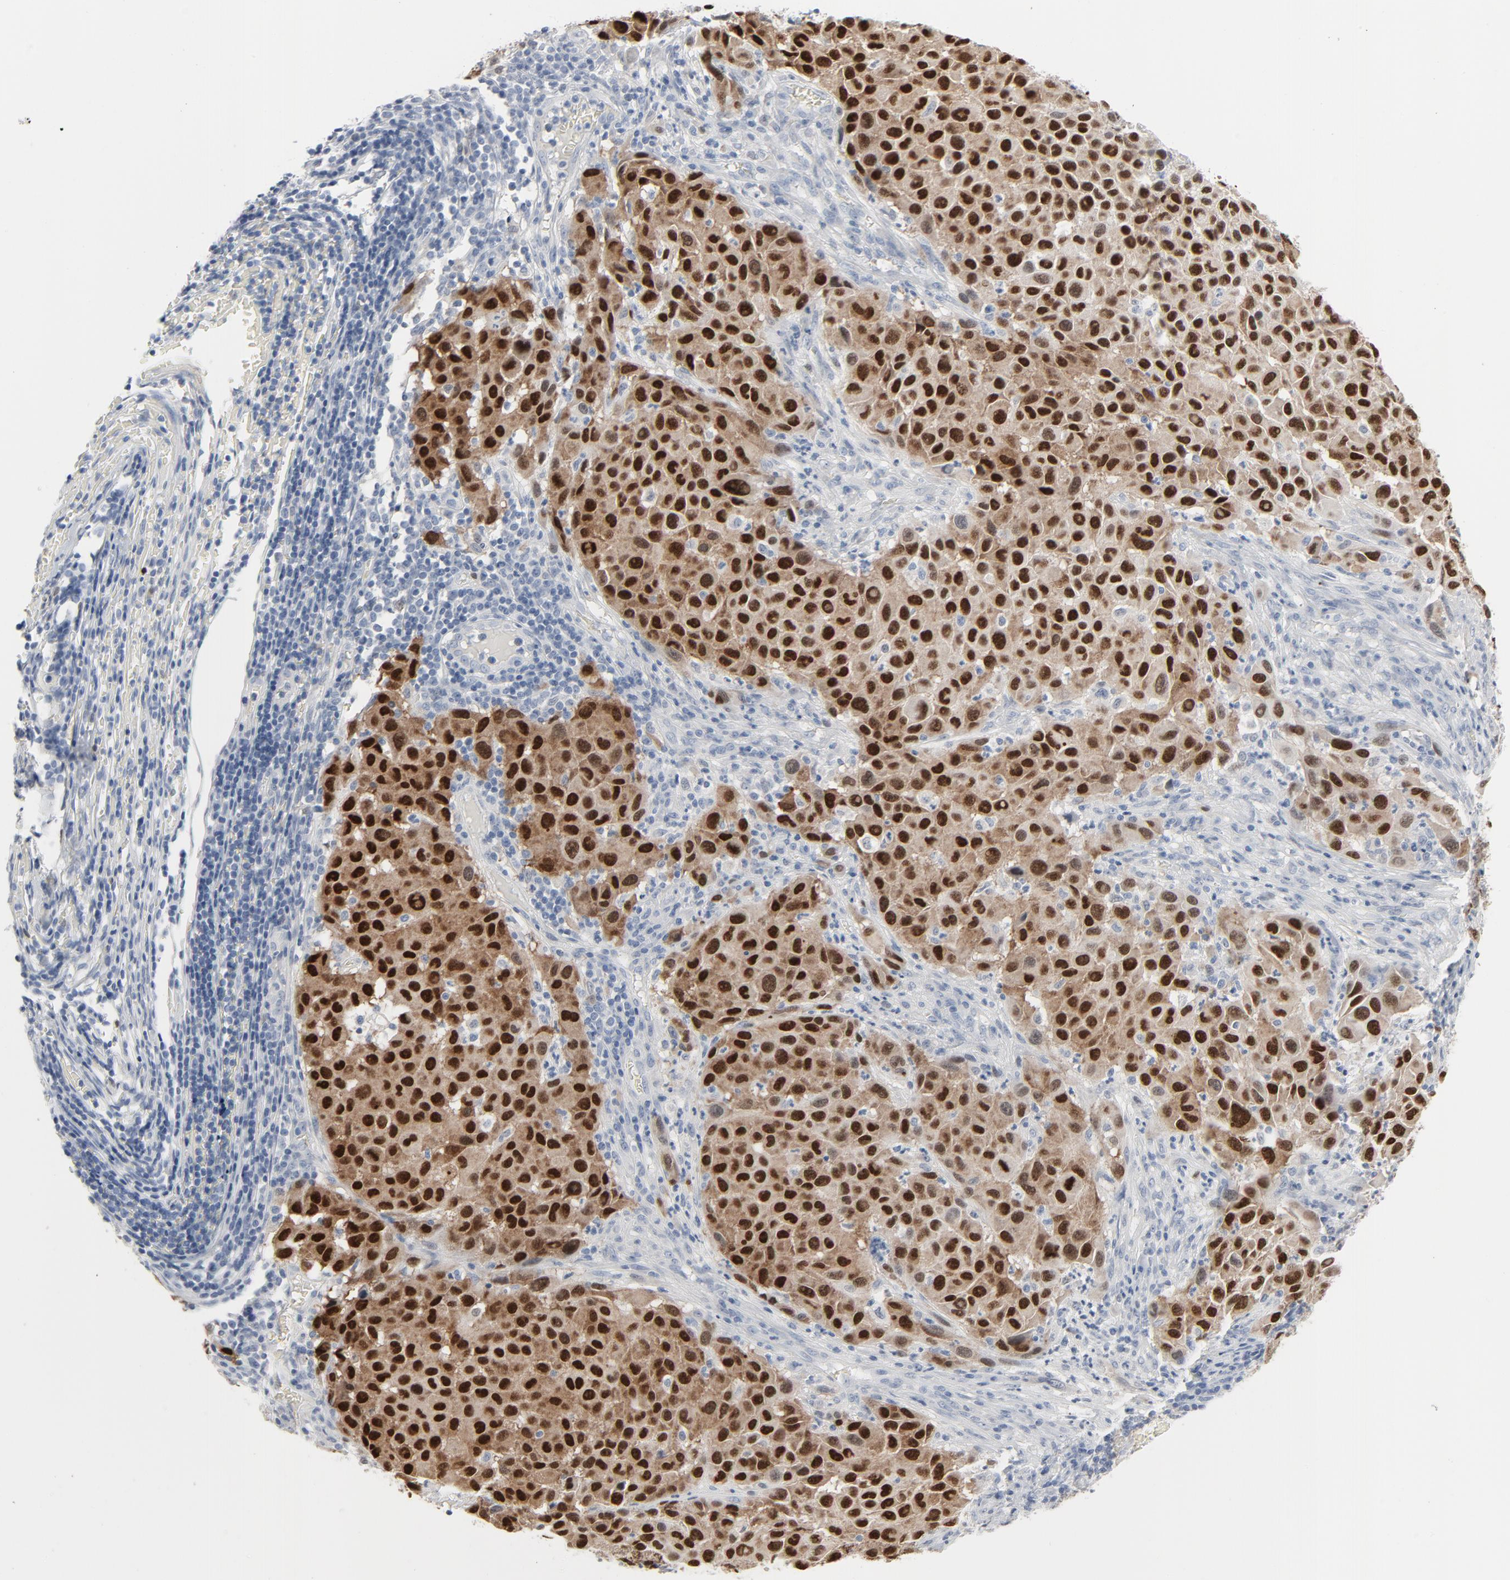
{"staining": {"intensity": "strong", "quantity": ">75%", "location": "cytoplasmic/membranous,nuclear"}, "tissue": "melanoma", "cell_type": "Tumor cells", "image_type": "cancer", "snomed": [{"axis": "morphology", "description": "Malignant melanoma, Metastatic site"}, {"axis": "topography", "description": "Lymph node"}], "caption": "DAB immunohistochemical staining of malignant melanoma (metastatic site) reveals strong cytoplasmic/membranous and nuclear protein positivity in approximately >75% of tumor cells. The staining is performed using DAB brown chromogen to label protein expression. The nuclei are counter-stained blue using hematoxylin.", "gene": "MITF", "patient": {"sex": "male", "age": 61}}